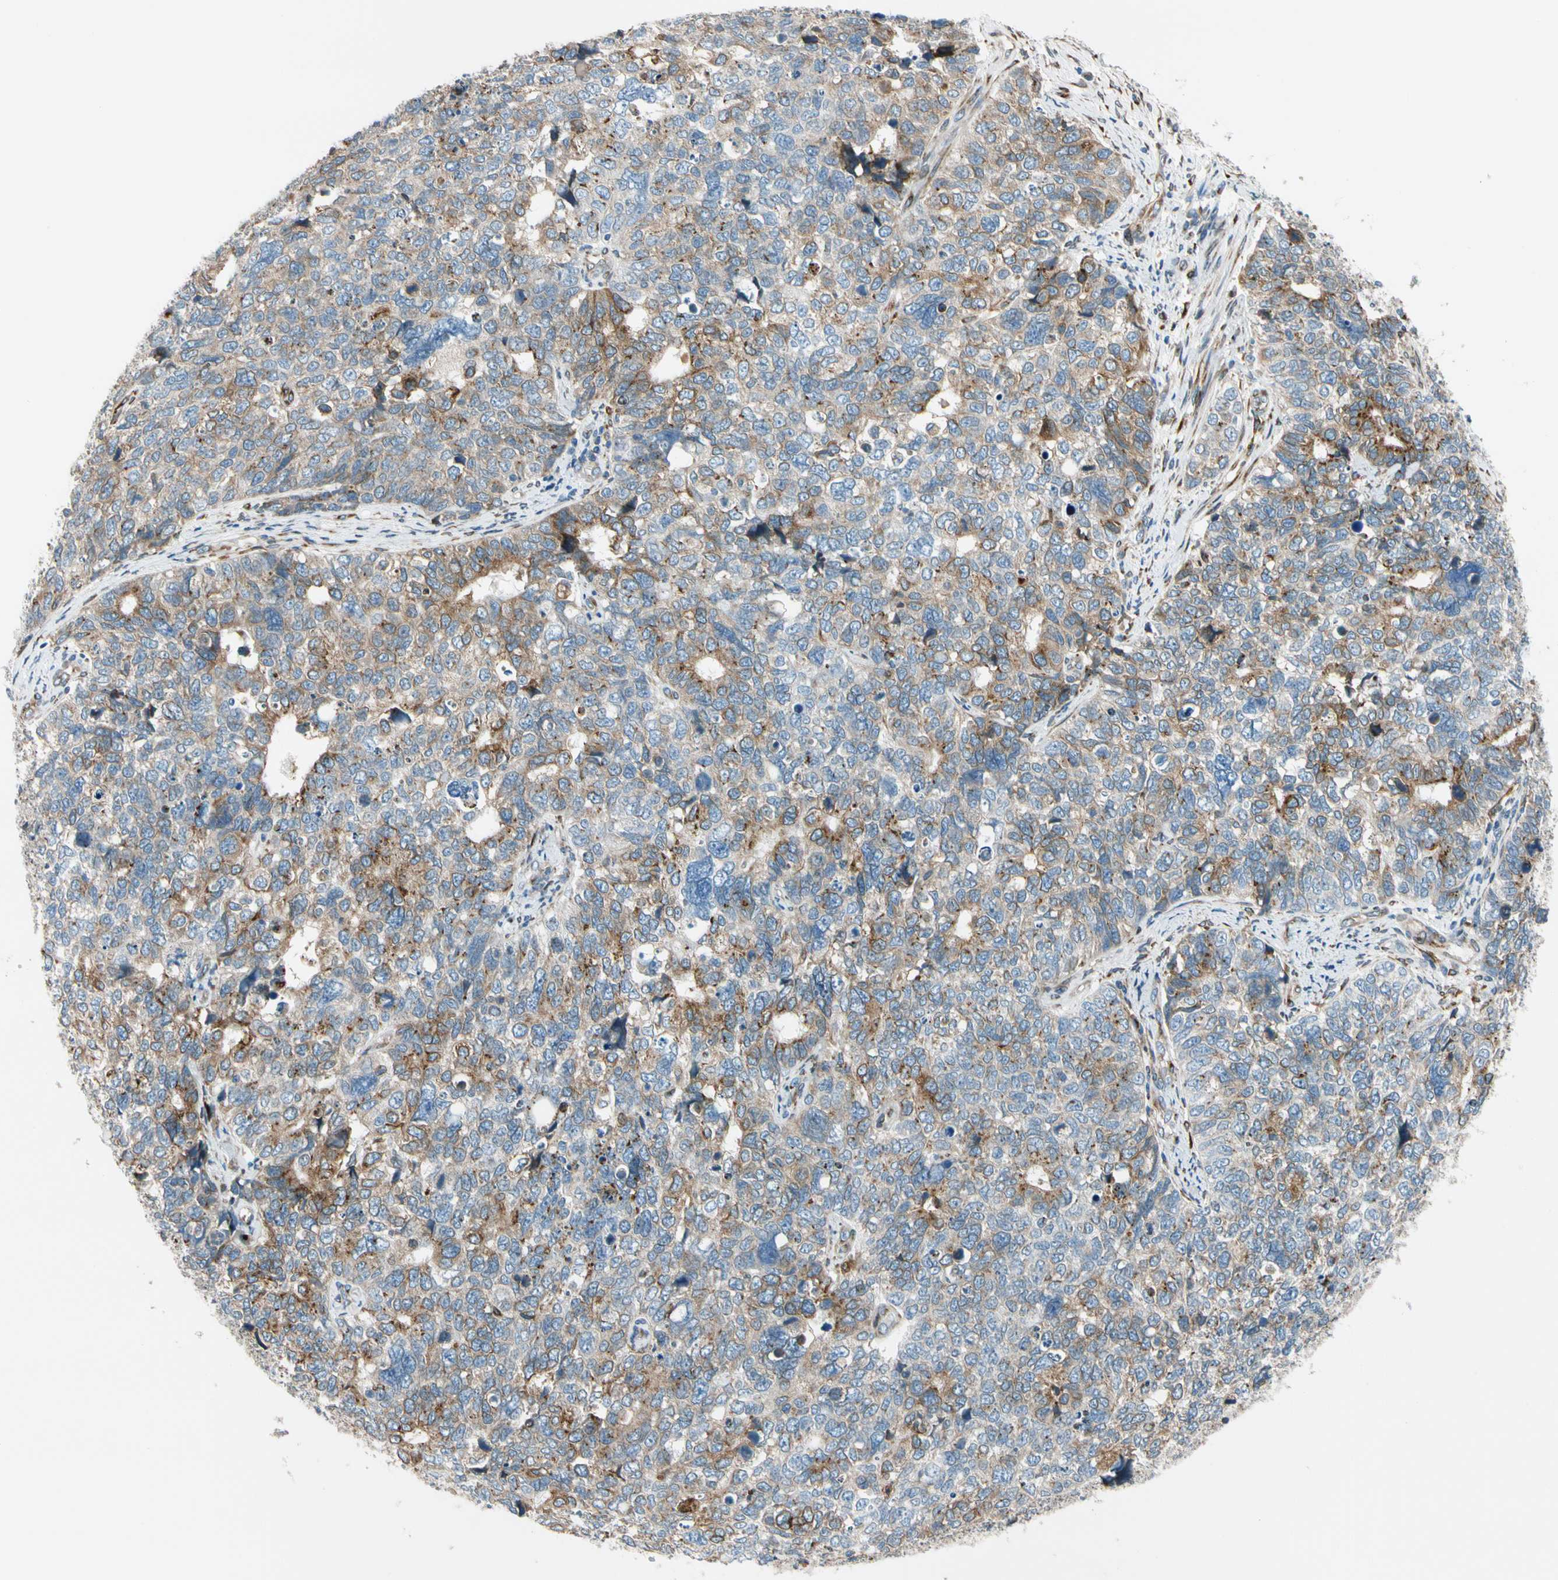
{"staining": {"intensity": "moderate", "quantity": "<25%", "location": "cytoplasmic/membranous"}, "tissue": "cervical cancer", "cell_type": "Tumor cells", "image_type": "cancer", "snomed": [{"axis": "morphology", "description": "Squamous cell carcinoma, NOS"}, {"axis": "topography", "description": "Cervix"}], "caption": "Human squamous cell carcinoma (cervical) stained with a protein marker displays moderate staining in tumor cells.", "gene": "NUCB1", "patient": {"sex": "female", "age": 63}}